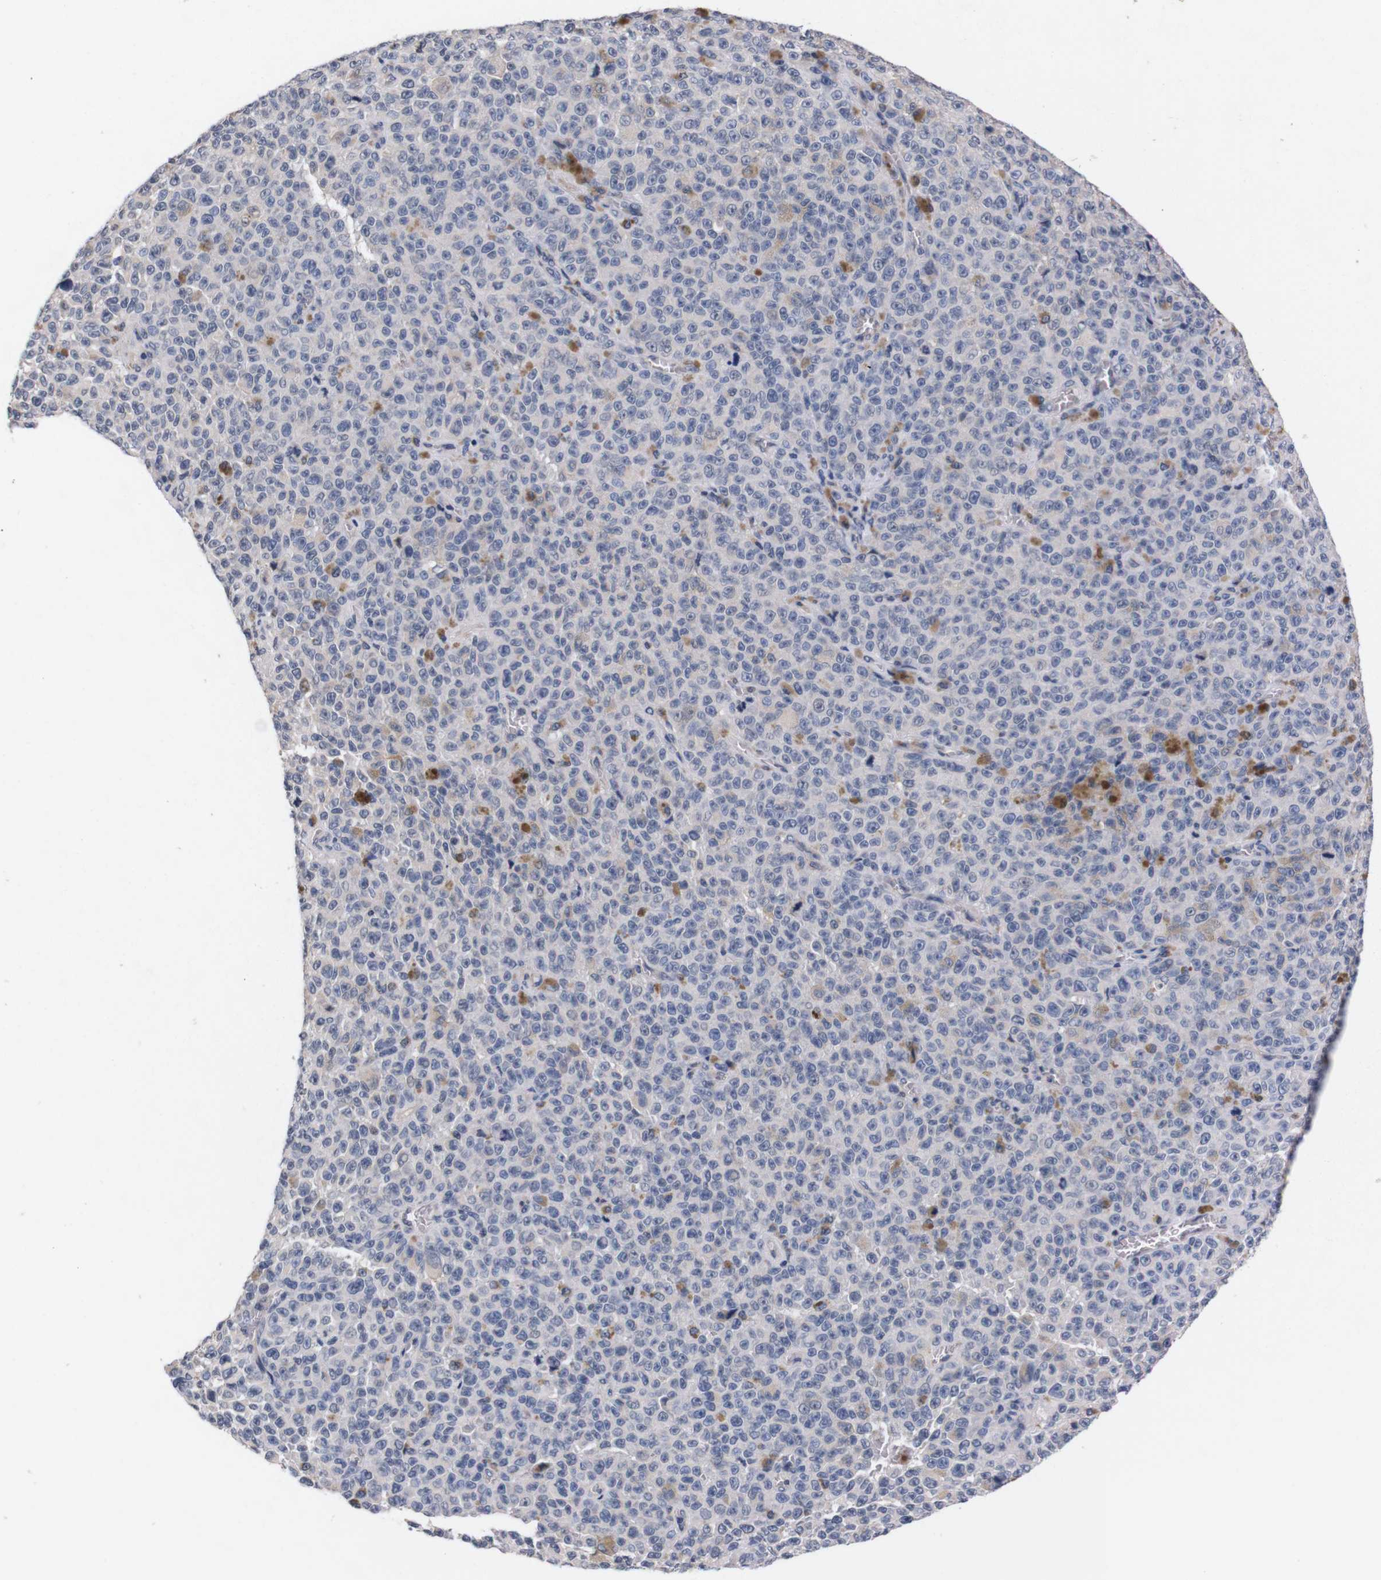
{"staining": {"intensity": "negative", "quantity": "none", "location": "none"}, "tissue": "melanoma", "cell_type": "Tumor cells", "image_type": "cancer", "snomed": [{"axis": "morphology", "description": "Malignant melanoma, NOS"}, {"axis": "topography", "description": "Skin"}], "caption": "A high-resolution photomicrograph shows immunohistochemistry (IHC) staining of melanoma, which exhibits no significant expression in tumor cells.", "gene": "TNFRSF21", "patient": {"sex": "female", "age": 82}}